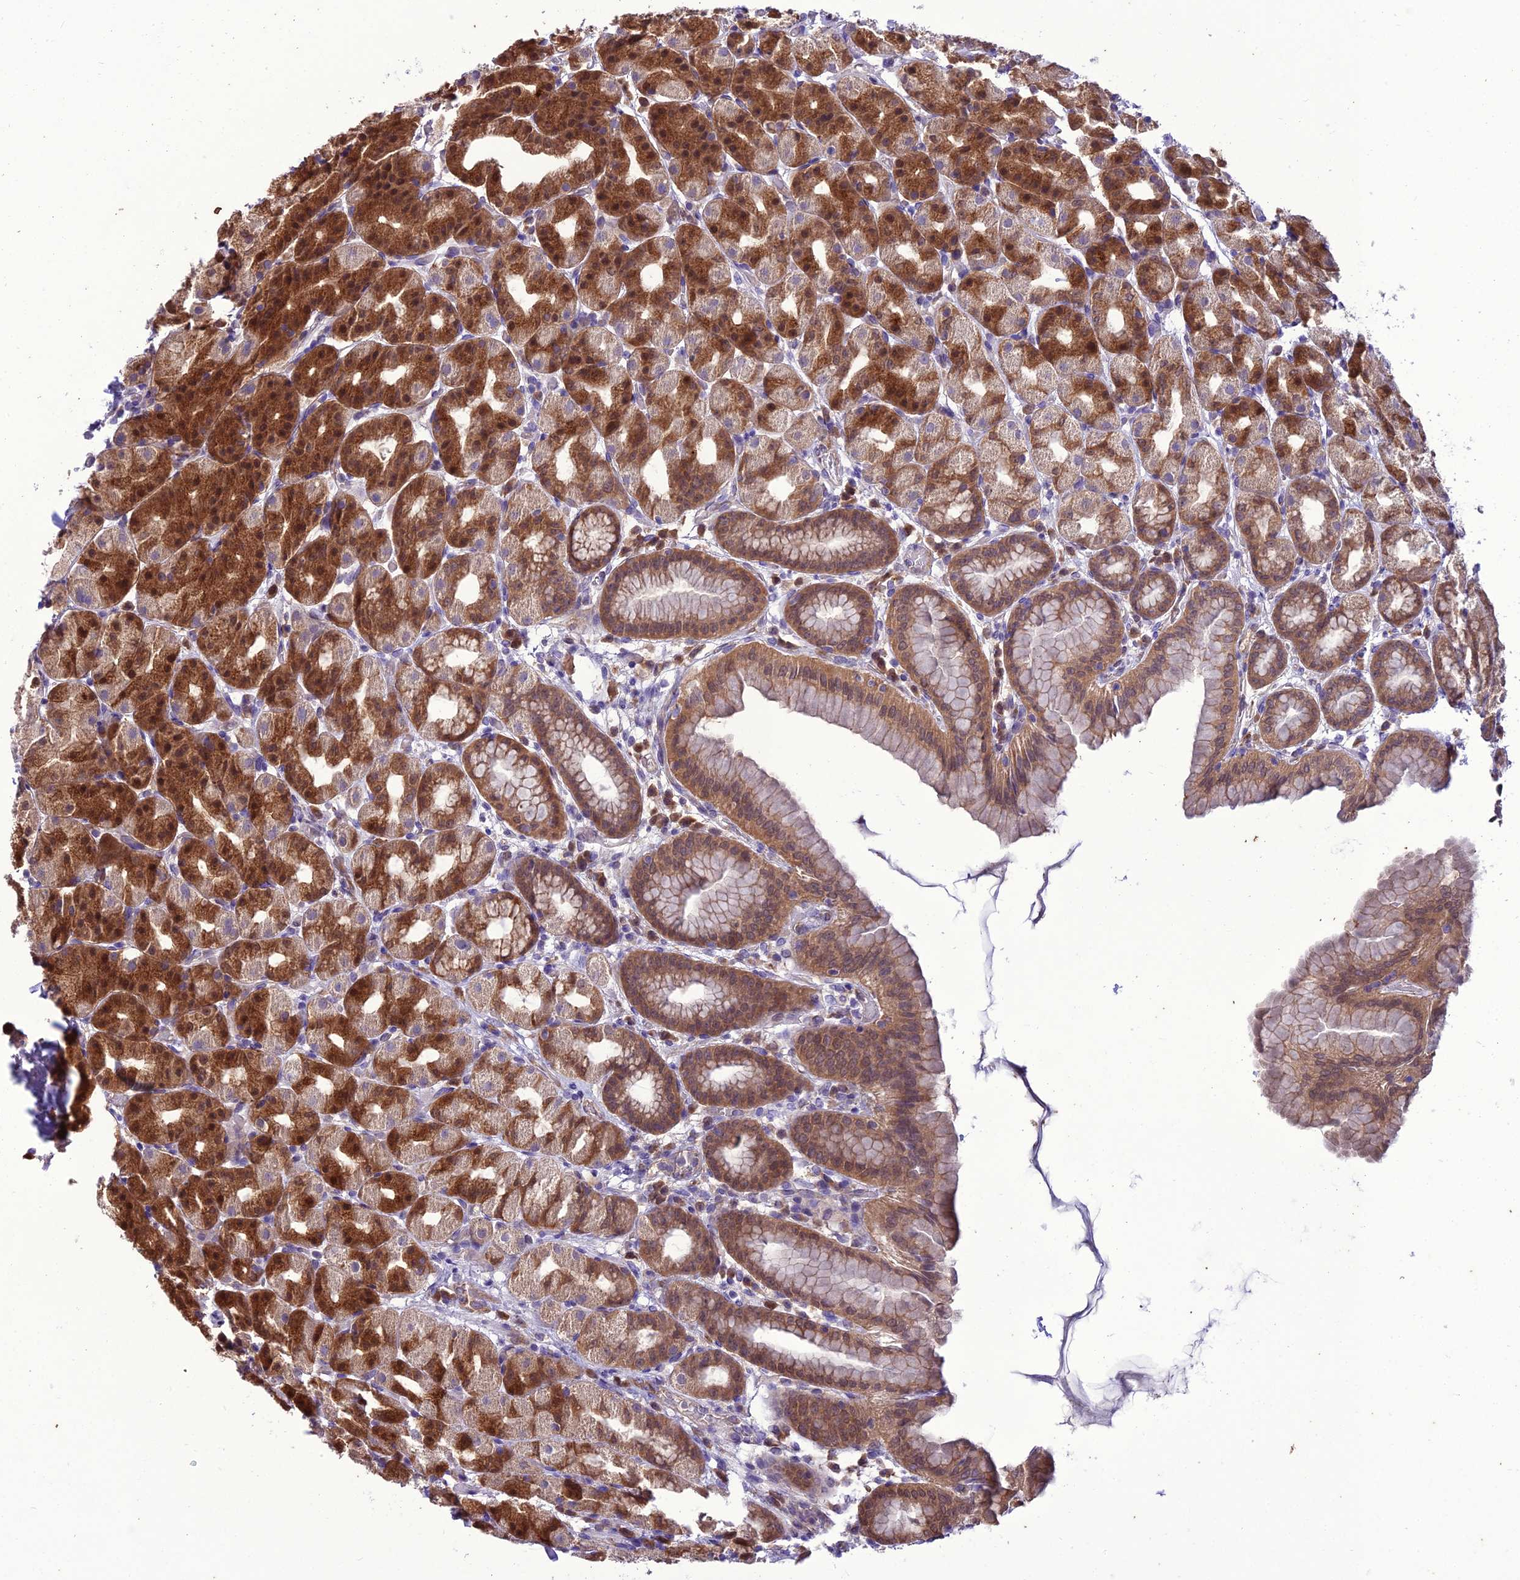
{"staining": {"intensity": "strong", "quantity": "25%-75%", "location": "cytoplasmic/membranous,nuclear"}, "tissue": "stomach", "cell_type": "Glandular cells", "image_type": "normal", "snomed": [{"axis": "morphology", "description": "Normal tissue, NOS"}, {"axis": "topography", "description": "Stomach, upper"}], "caption": "Brown immunohistochemical staining in normal stomach reveals strong cytoplasmic/membranous,nuclear positivity in approximately 25%-75% of glandular cells. Using DAB (brown) and hematoxylin (blue) stains, captured at high magnification using brightfield microscopy.", "gene": "BORCS6", "patient": {"sex": "male", "age": 68}}